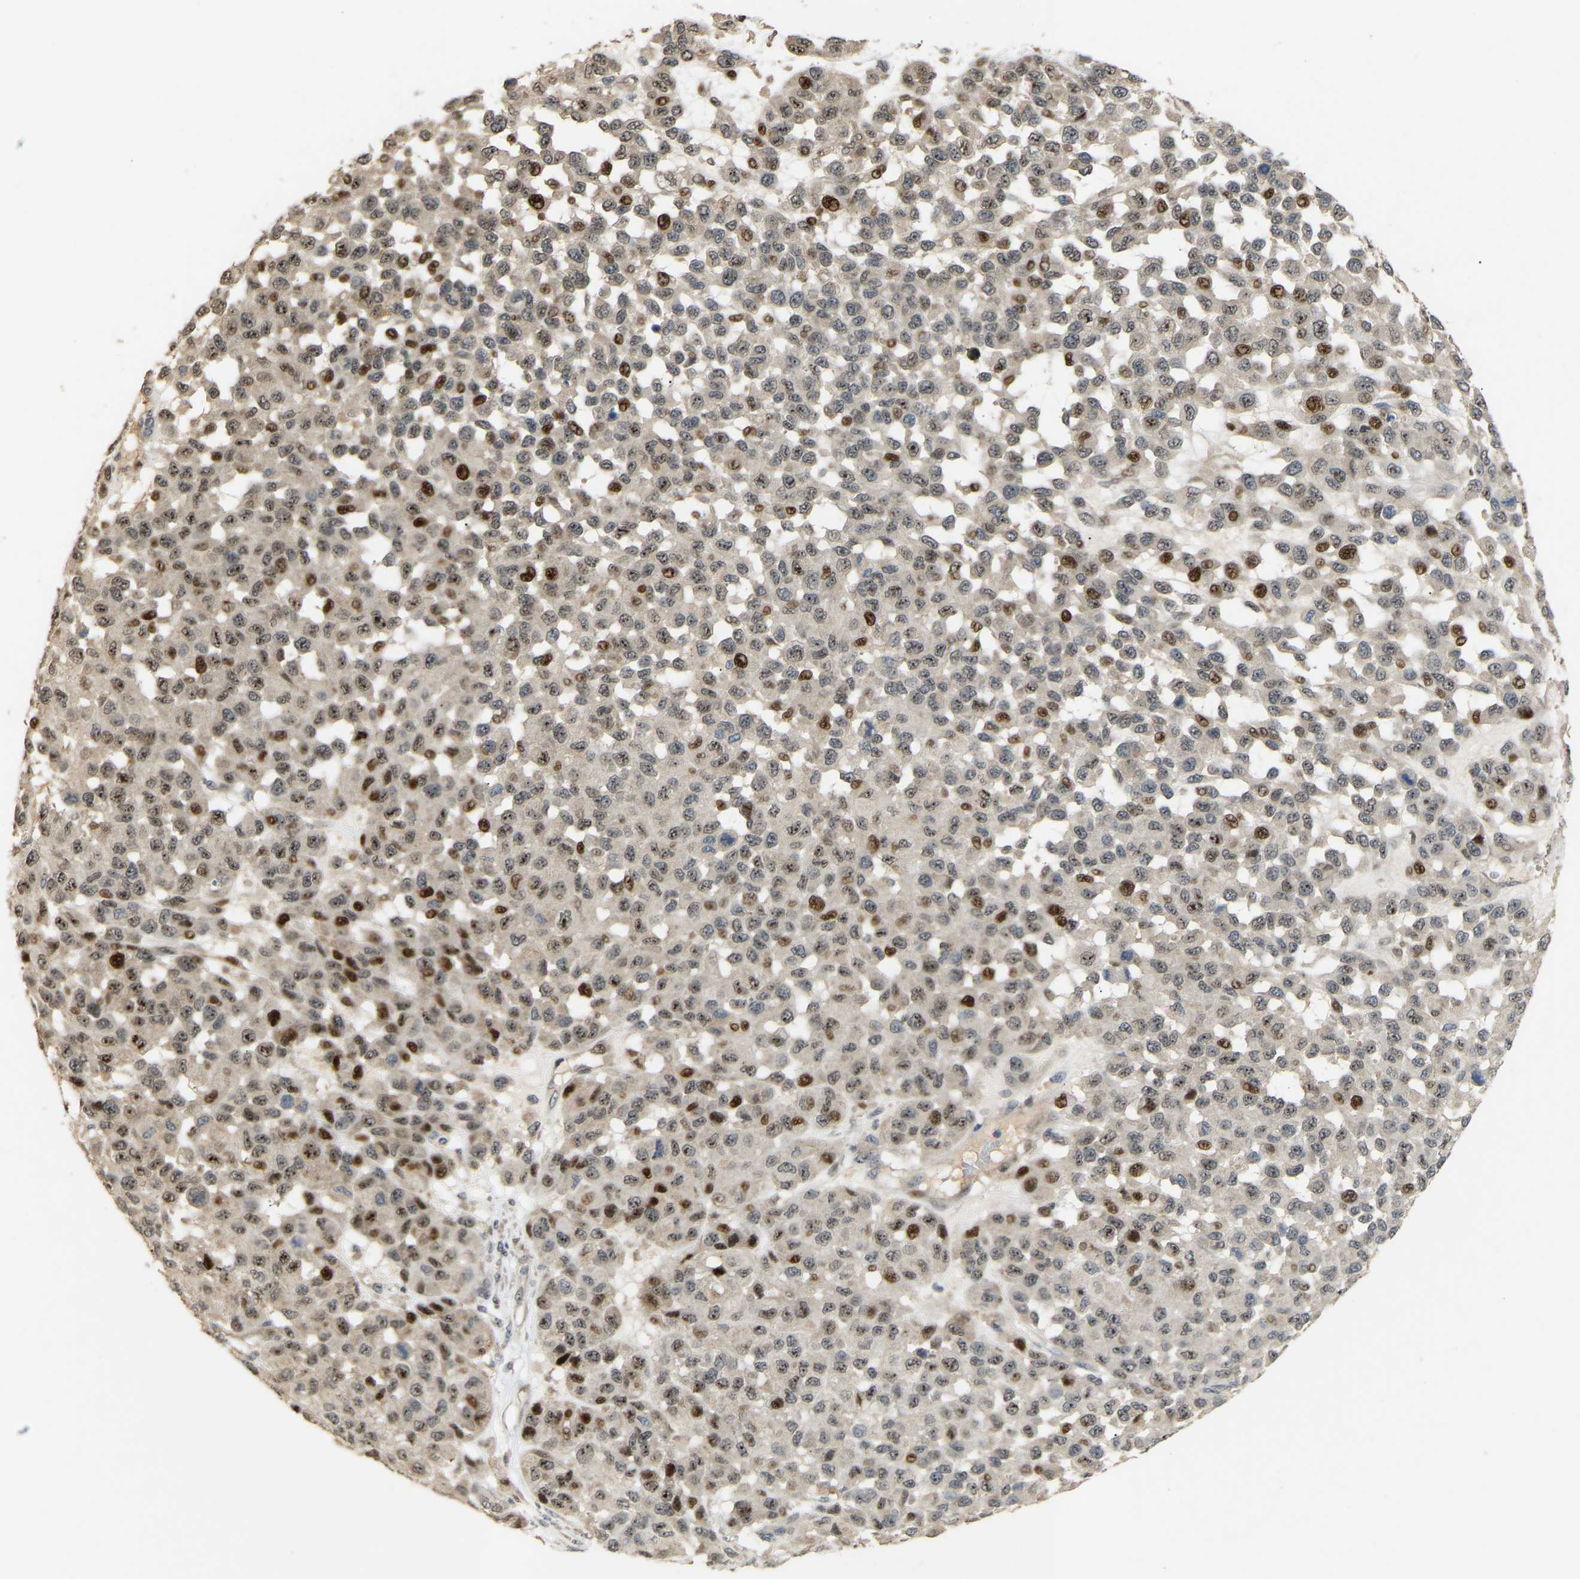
{"staining": {"intensity": "moderate", "quantity": "25%-75%", "location": "nuclear"}, "tissue": "melanoma", "cell_type": "Tumor cells", "image_type": "cancer", "snomed": [{"axis": "morphology", "description": "Malignant melanoma, NOS"}, {"axis": "topography", "description": "Skin"}], "caption": "A high-resolution photomicrograph shows immunohistochemistry (IHC) staining of malignant melanoma, which displays moderate nuclear staining in approximately 25%-75% of tumor cells.", "gene": "PTPN4", "patient": {"sex": "male", "age": 62}}